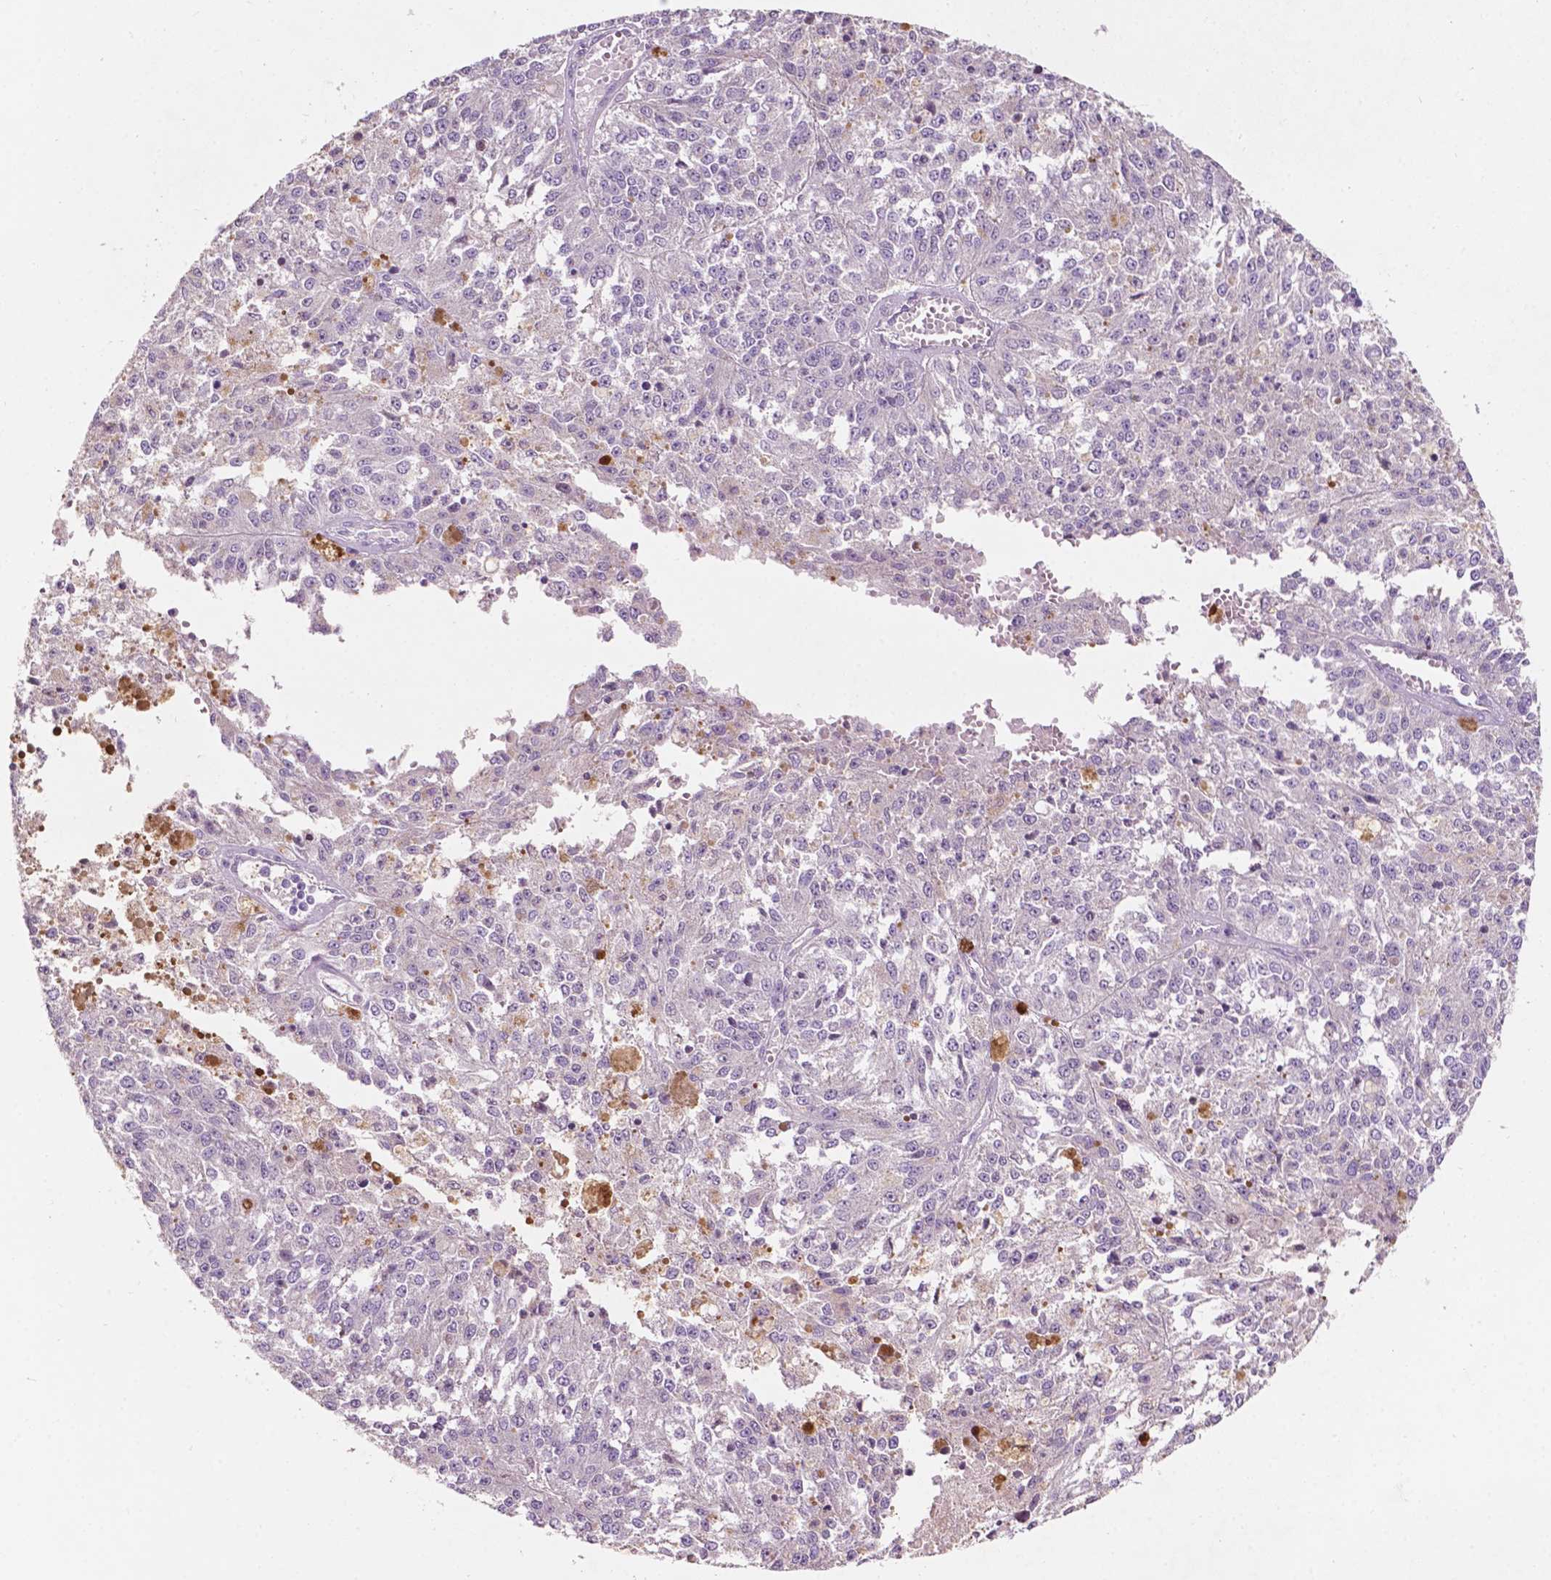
{"staining": {"intensity": "negative", "quantity": "none", "location": "none"}, "tissue": "melanoma", "cell_type": "Tumor cells", "image_type": "cancer", "snomed": [{"axis": "morphology", "description": "Malignant melanoma, Metastatic site"}, {"axis": "topography", "description": "Lymph node"}], "caption": "A photomicrograph of human melanoma is negative for staining in tumor cells.", "gene": "TM6SF2", "patient": {"sex": "female", "age": 64}}